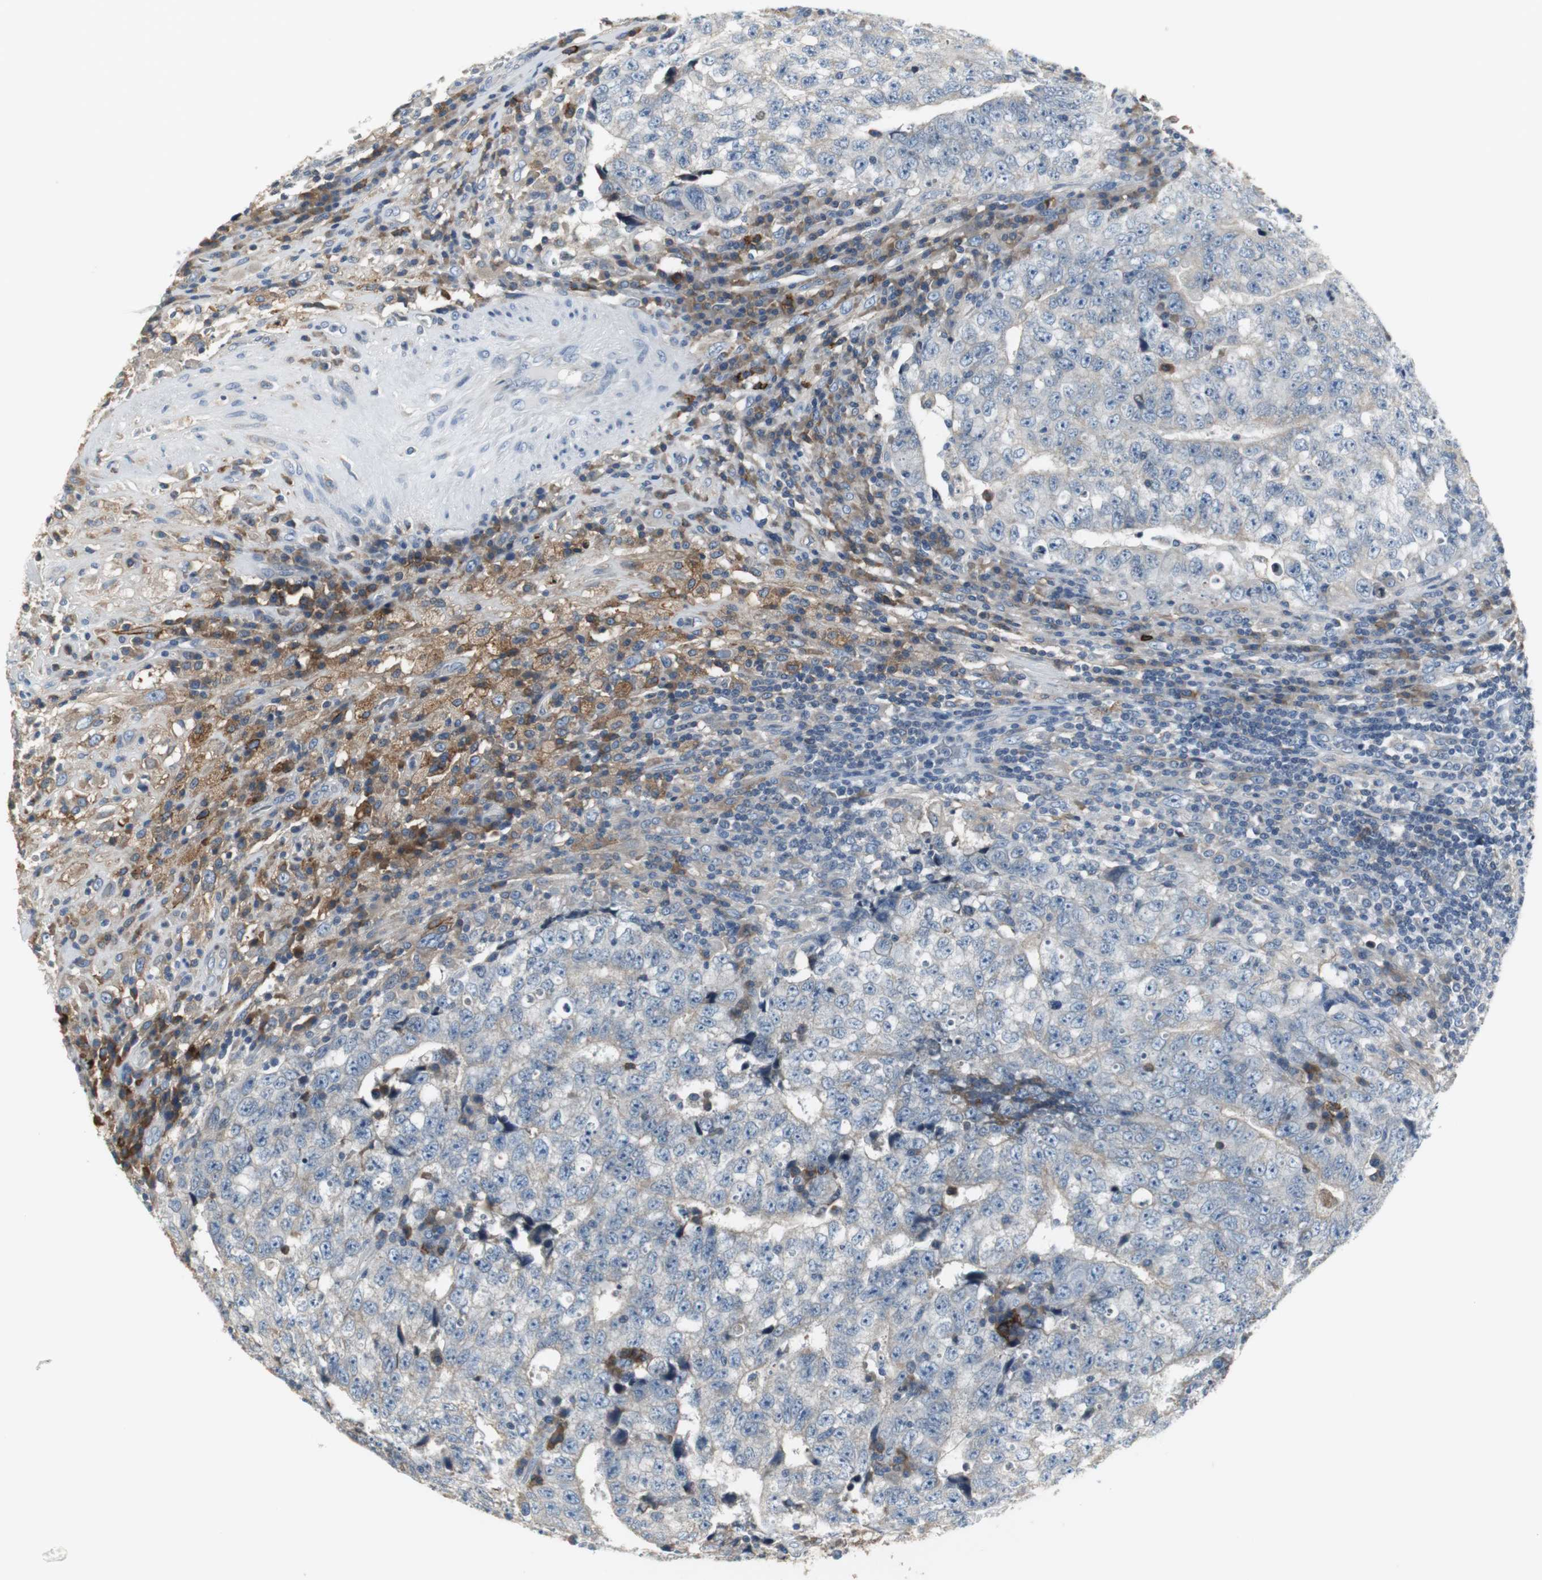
{"staining": {"intensity": "weak", "quantity": "25%-75%", "location": "cytoplasmic/membranous"}, "tissue": "testis cancer", "cell_type": "Tumor cells", "image_type": "cancer", "snomed": [{"axis": "morphology", "description": "Necrosis, NOS"}, {"axis": "morphology", "description": "Carcinoma, Embryonal, NOS"}, {"axis": "topography", "description": "Testis"}], "caption": "Brown immunohistochemical staining in testis cancer (embryonal carcinoma) shows weak cytoplasmic/membranous expression in approximately 25%-75% of tumor cells.", "gene": "SLC2A5", "patient": {"sex": "male", "age": 19}}